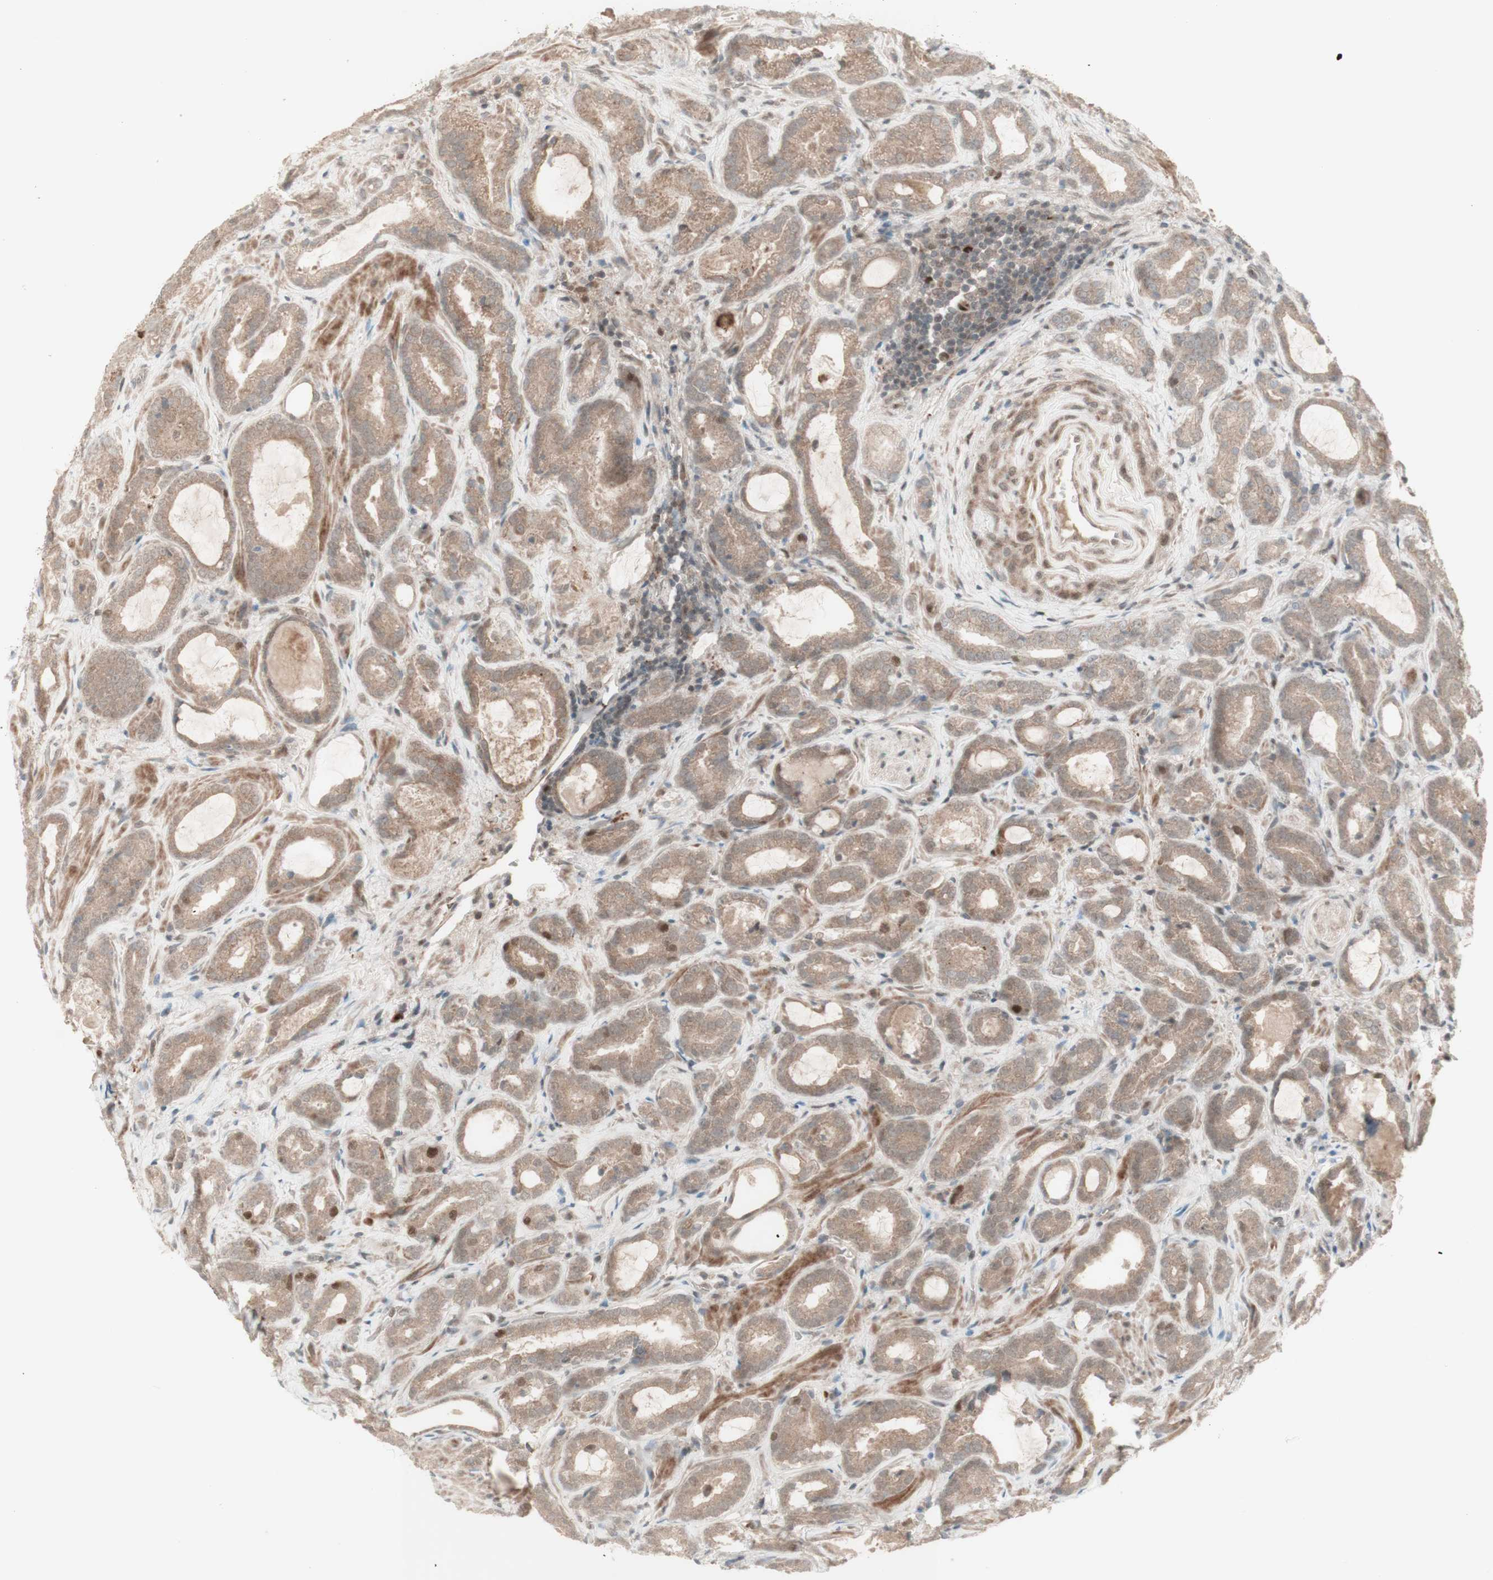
{"staining": {"intensity": "weak", "quantity": ">75%", "location": "cytoplasmic/membranous"}, "tissue": "prostate cancer", "cell_type": "Tumor cells", "image_type": "cancer", "snomed": [{"axis": "morphology", "description": "Adenocarcinoma, Low grade"}, {"axis": "topography", "description": "Prostate"}], "caption": "Tumor cells show low levels of weak cytoplasmic/membranous expression in about >75% of cells in human prostate cancer. (Brightfield microscopy of DAB IHC at high magnification).", "gene": "MSH6", "patient": {"sex": "male", "age": 60}}